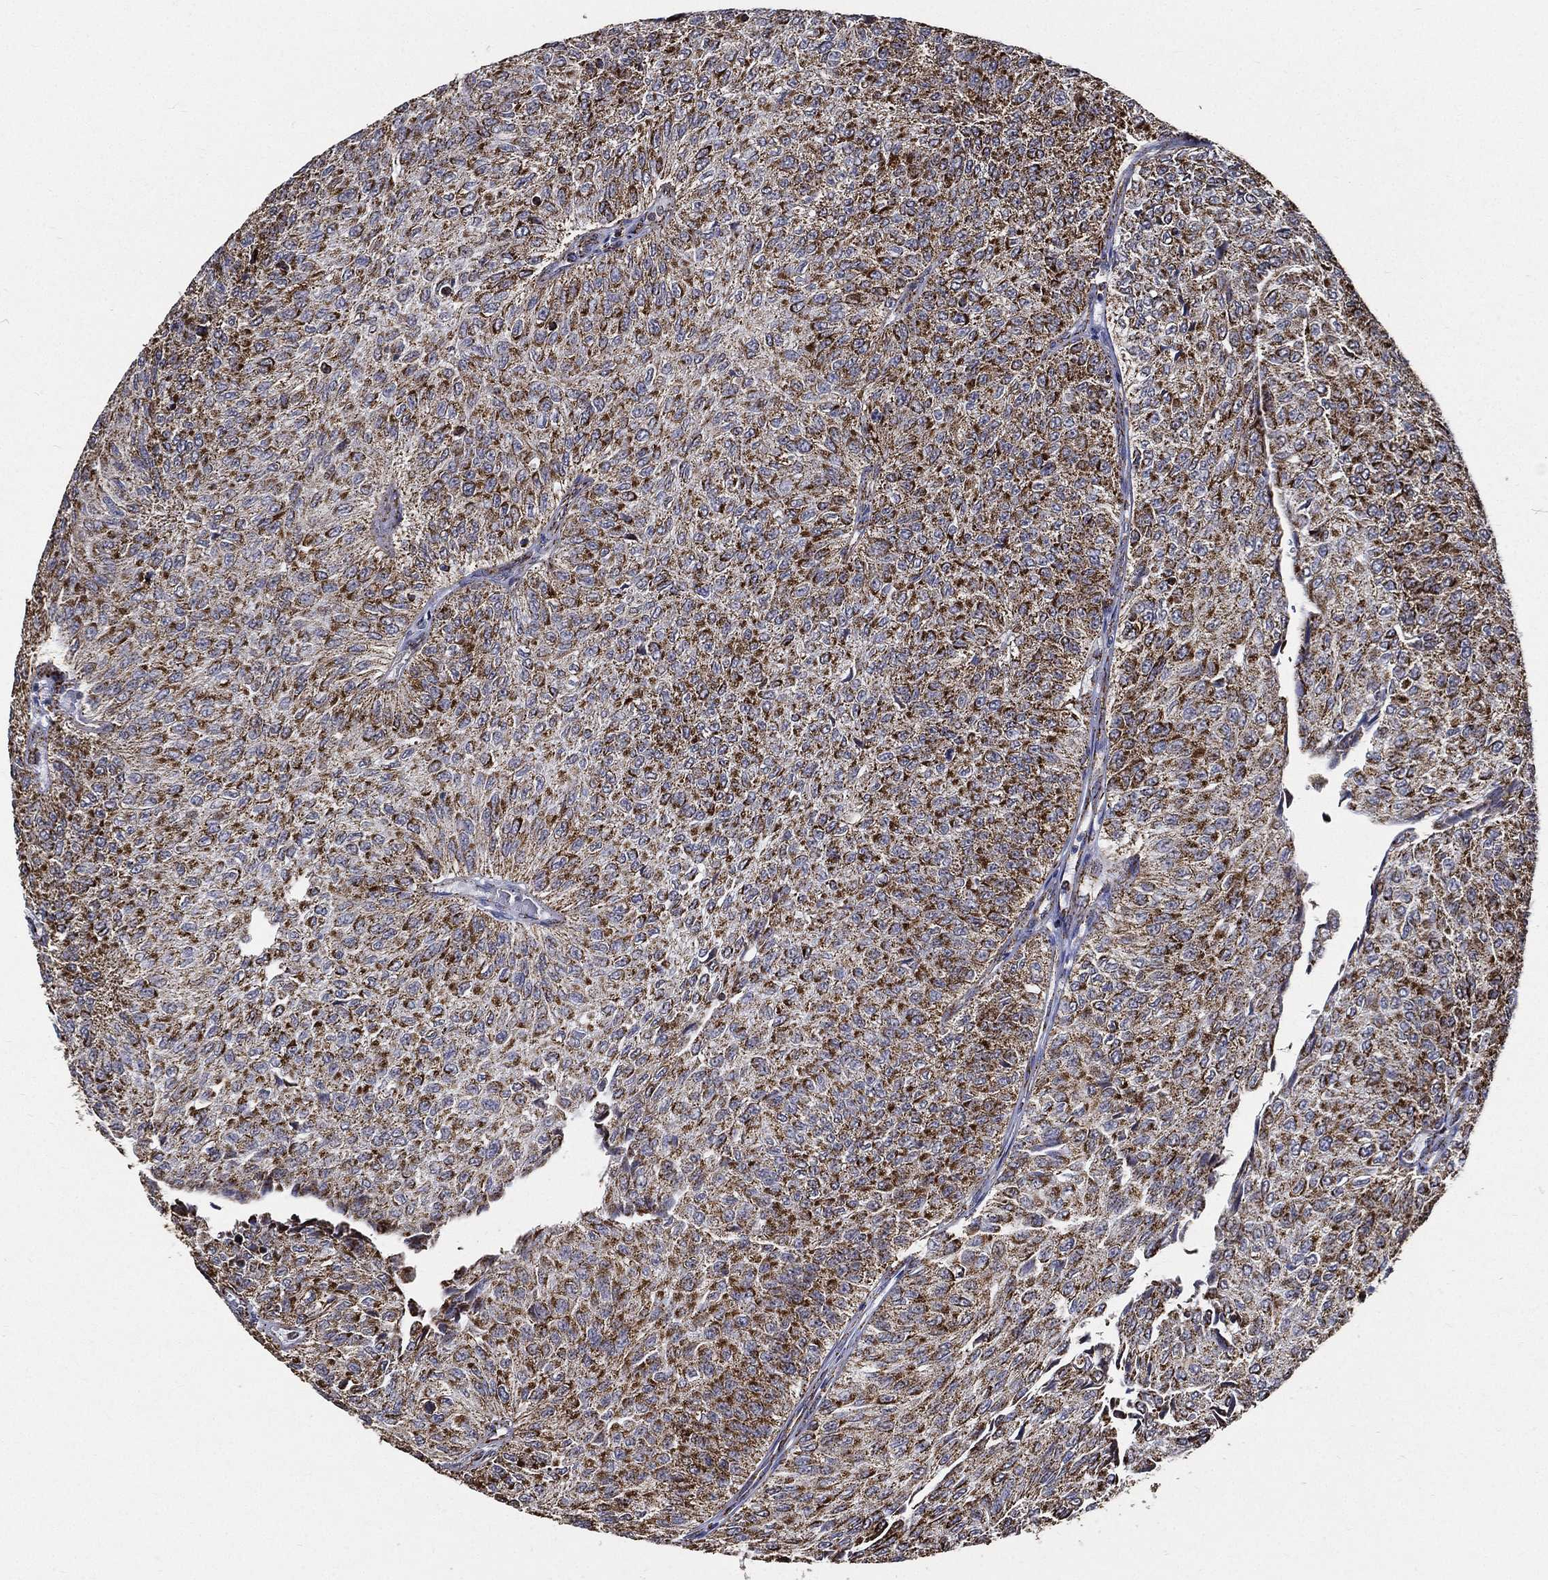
{"staining": {"intensity": "strong", "quantity": "25%-75%", "location": "cytoplasmic/membranous"}, "tissue": "urothelial cancer", "cell_type": "Tumor cells", "image_type": "cancer", "snomed": [{"axis": "morphology", "description": "Urothelial carcinoma, Low grade"}, {"axis": "topography", "description": "Urinary bladder"}], "caption": "Immunohistochemical staining of human urothelial cancer shows high levels of strong cytoplasmic/membranous positivity in approximately 25%-75% of tumor cells.", "gene": "NDUFAB1", "patient": {"sex": "male", "age": 78}}